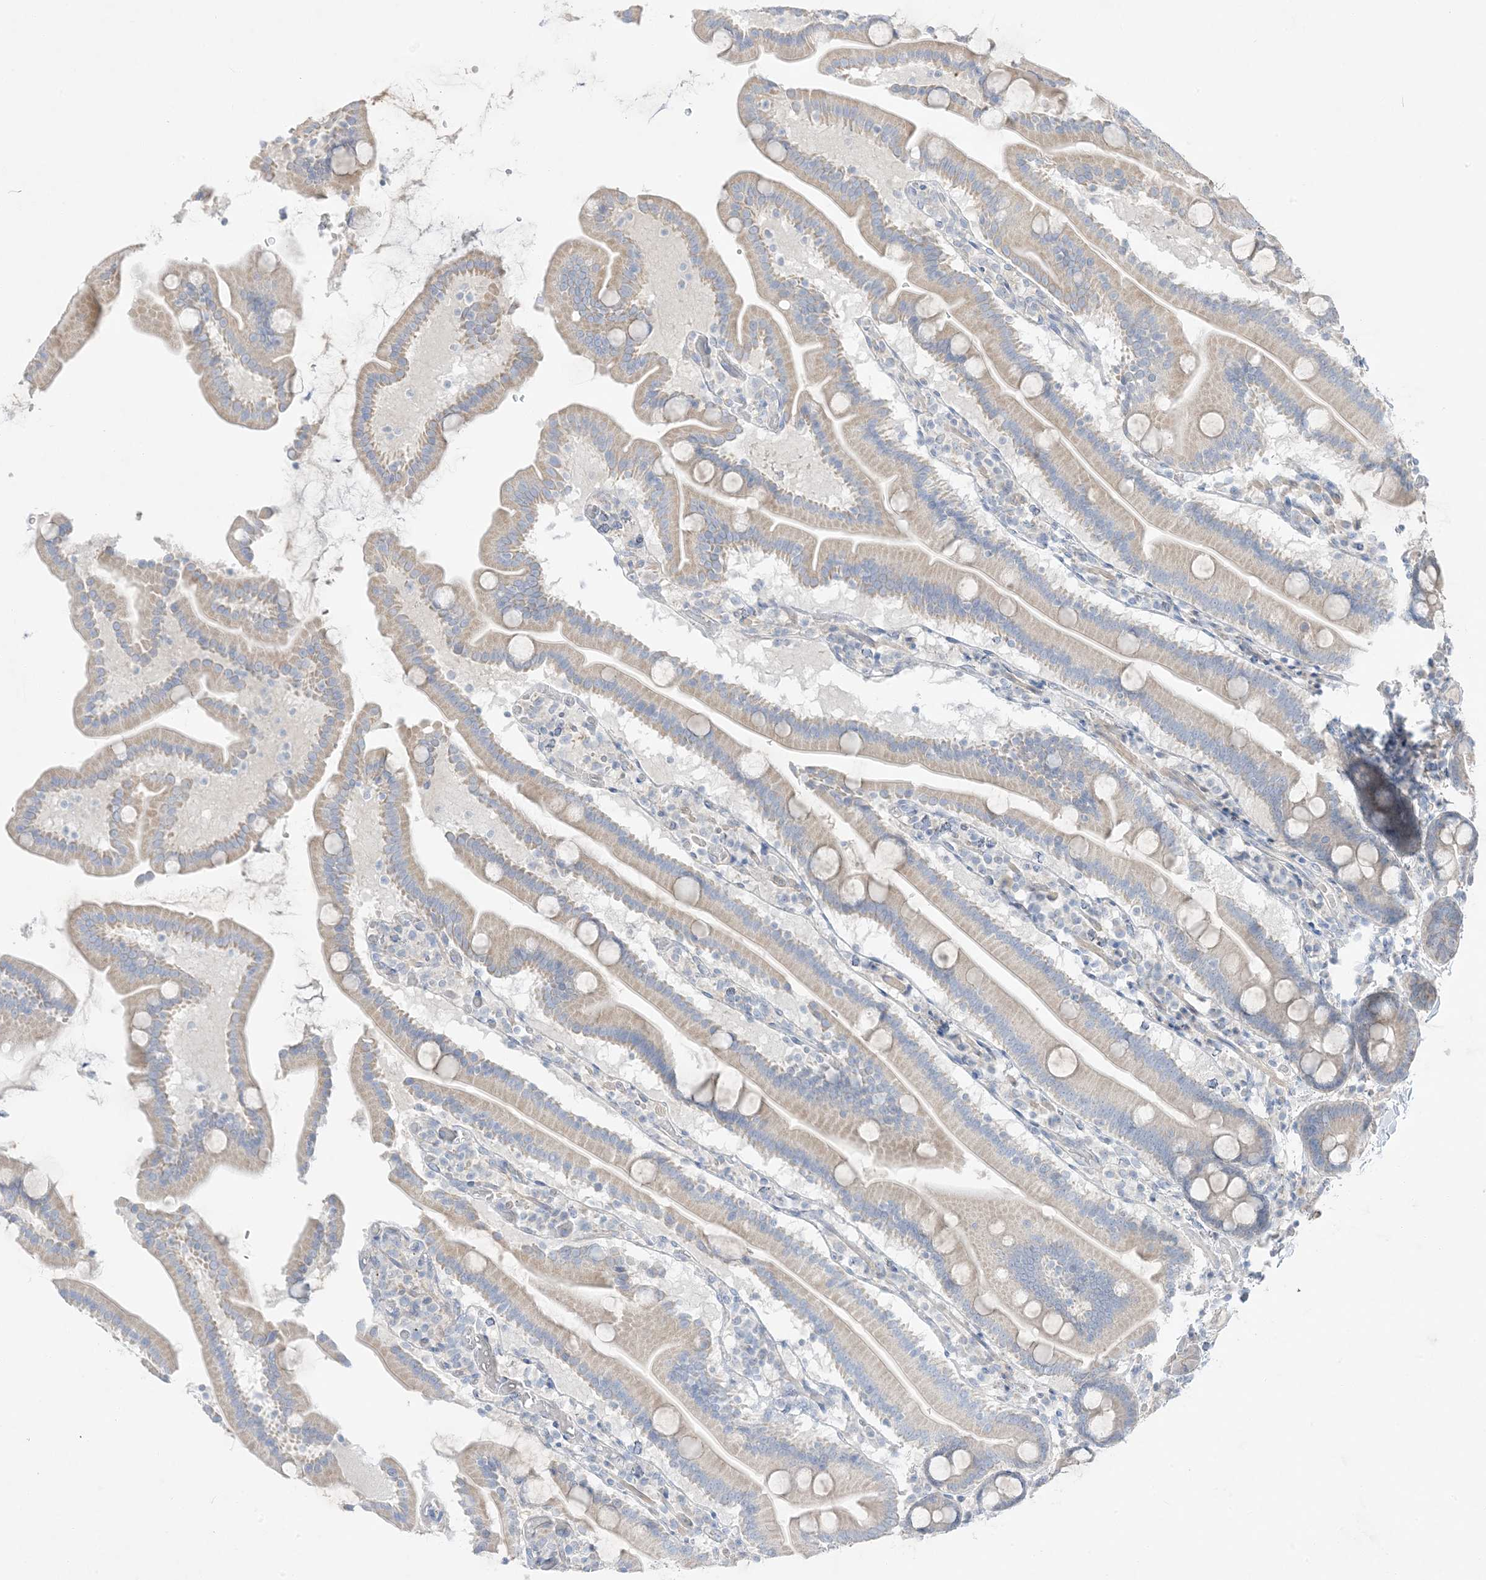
{"staining": {"intensity": "weak", "quantity": "<25%", "location": "cytoplasmic/membranous"}, "tissue": "duodenum", "cell_type": "Glandular cells", "image_type": "normal", "snomed": [{"axis": "morphology", "description": "Normal tissue, NOS"}, {"axis": "topography", "description": "Duodenum"}], "caption": "Image shows no protein staining in glandular cells of normal duodenum. Nuclei are stained in blue.", "gene": "FAM184A", "patient": {"sex": "male", "age": 55}}